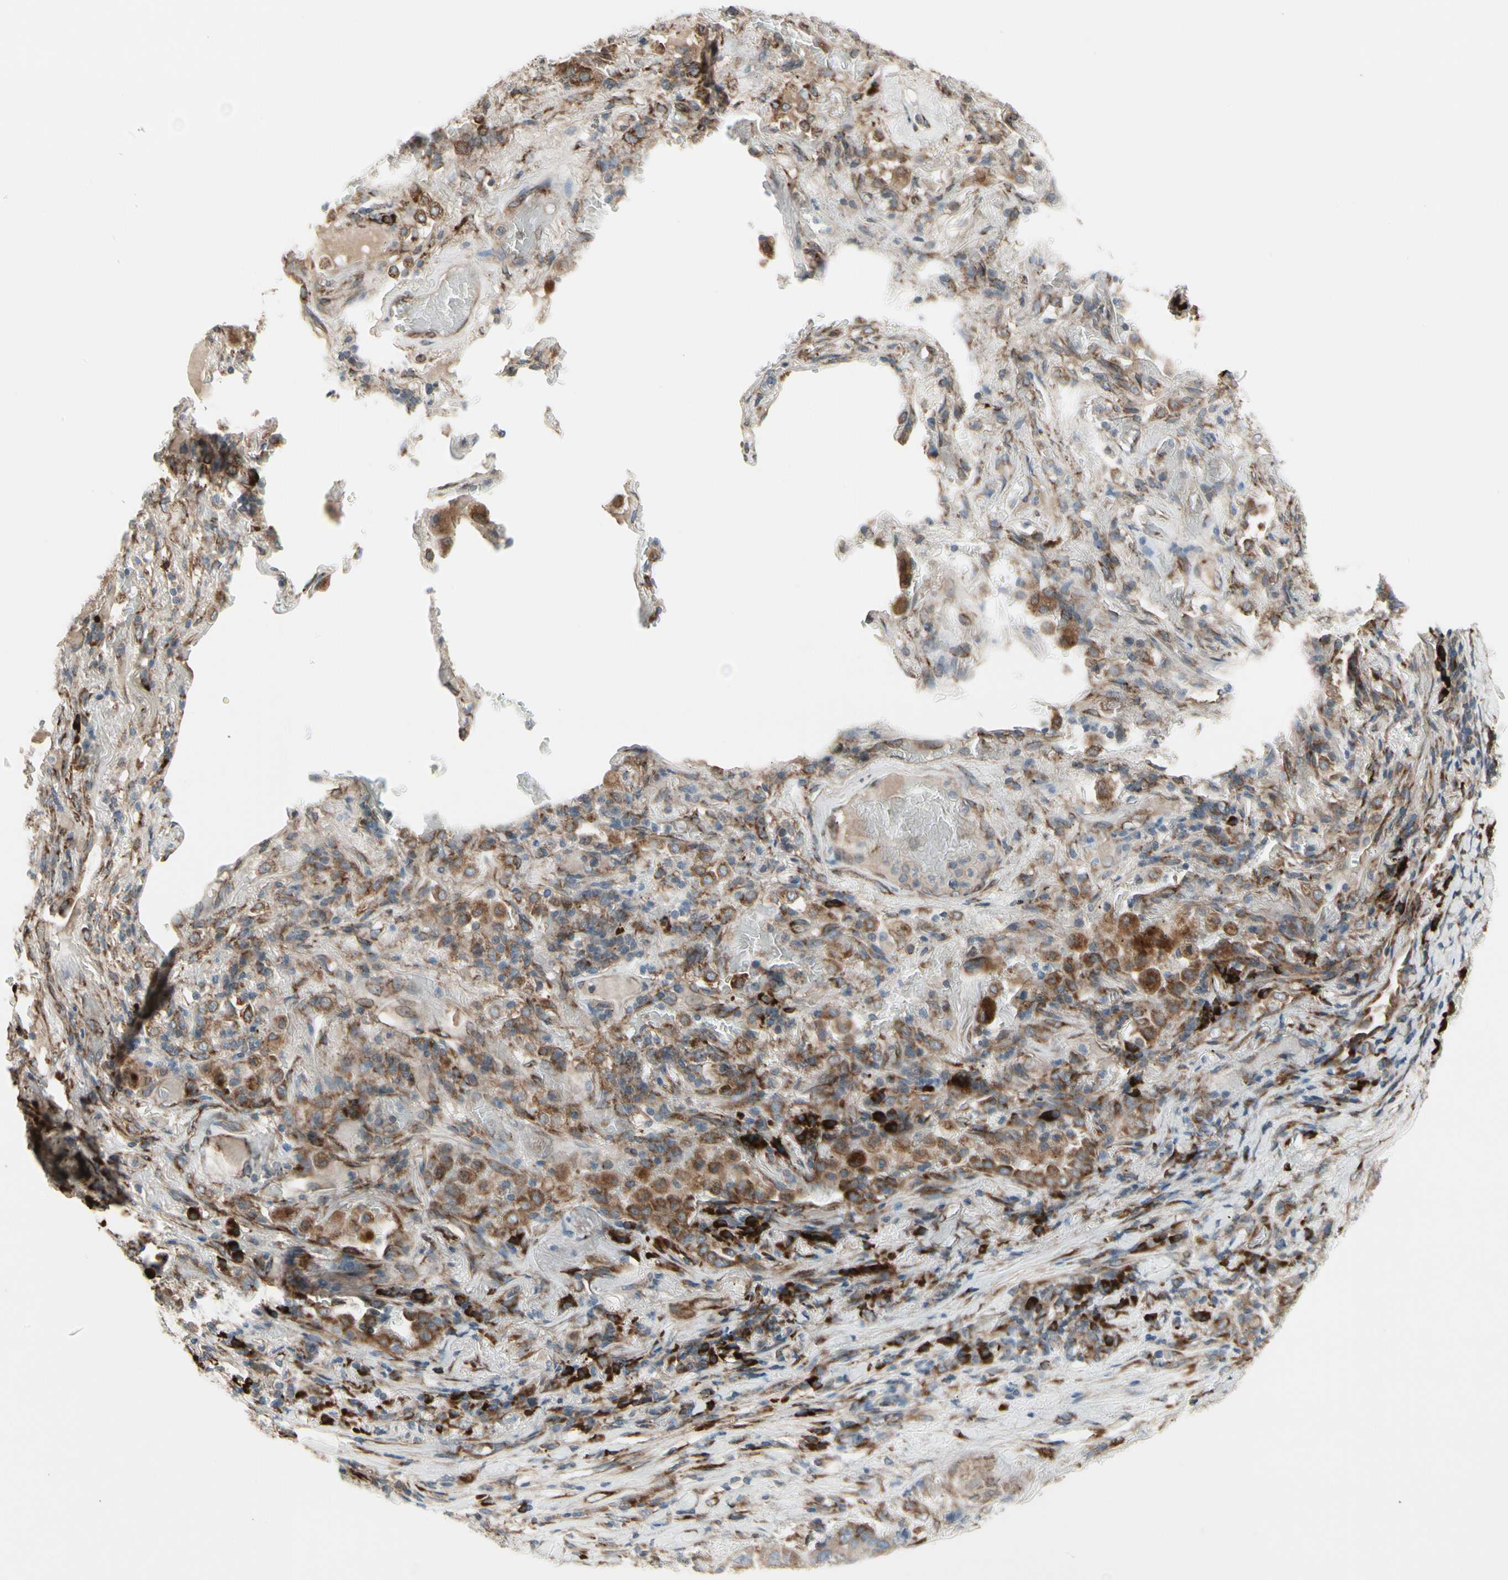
{"staining": {"intensity": "moderate", "quantity": ">75%", "location": "cytoplasmic/membranous"}, "tissue": "lung cancer", "cell_type": "Tumor cells", "image_type": "cancer", "snomed": [{"axis": "morphology", "description": "Squamous cell carcinoma, NOS"}, {"axis": "topography", "description": "Lung"}], "caption": "Approximately >75% of tumor cells in squamous cell carcinoma (lung) demonstrate moderate cytoplasmic/membranous protein positivity as visualized by brown immunohistochemical staining.", "gene": "FNDC3A", "patient": {"sex": "male", "age": 57}}